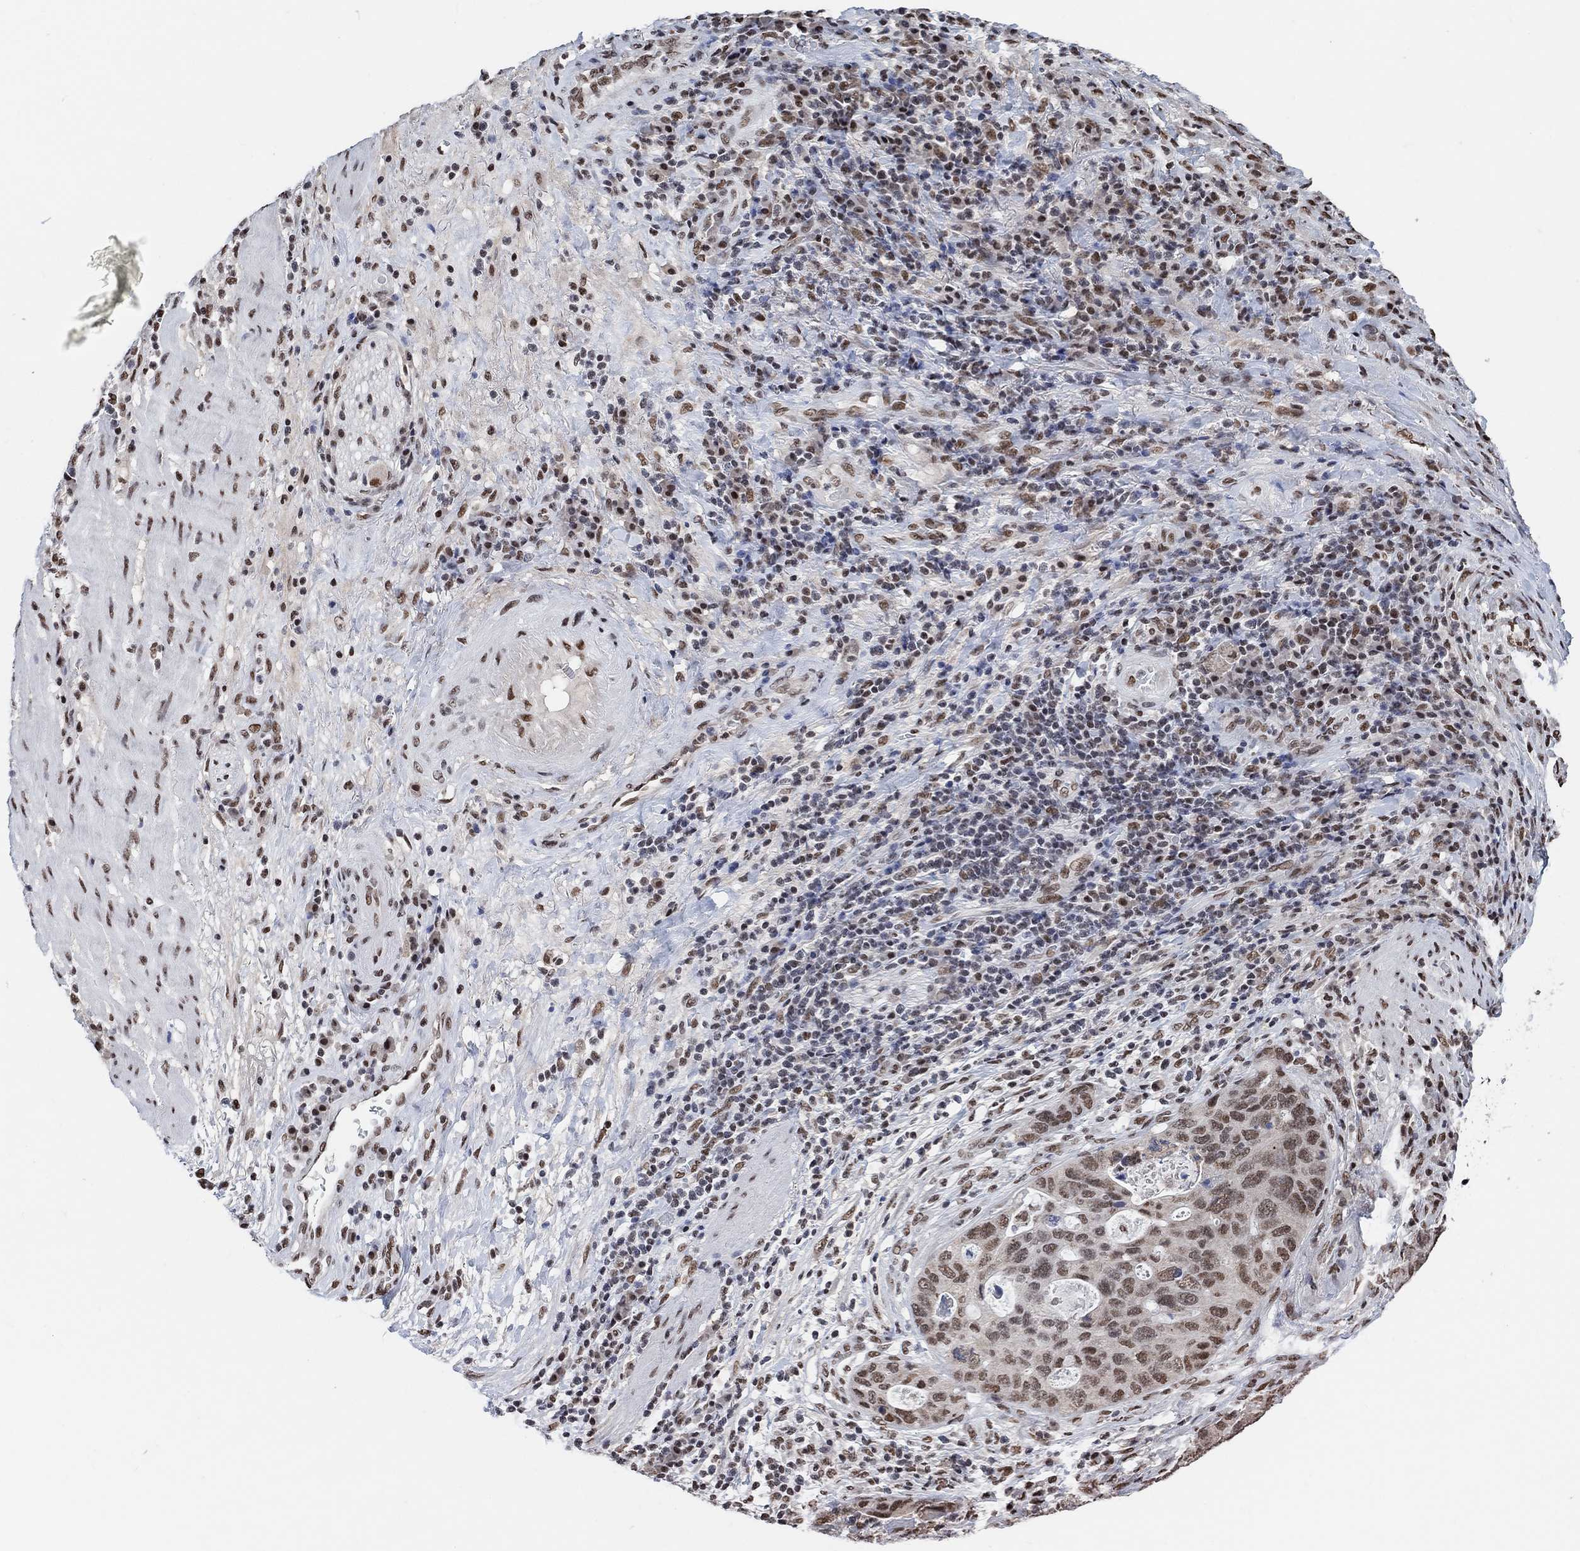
{"staining": {"intensity": "moderate", "quantity": ">75%", "location": "nuclear"}, "tissue": "stomach cancer", "cell_type": "Tumor cells", "image_type": "cancer", "snomed": [{"axis": "morphology", "description": "Adenocarcinoma, NOS"}, {"axis": "topography", "description": "Stomach"}], "caption": "This is an image of IHC staining of stomach cancer, which shows moderate expression in the nuclear of tumor cells.", "gene": "USP39", "patient": {"sex": "male", "age": 54}}